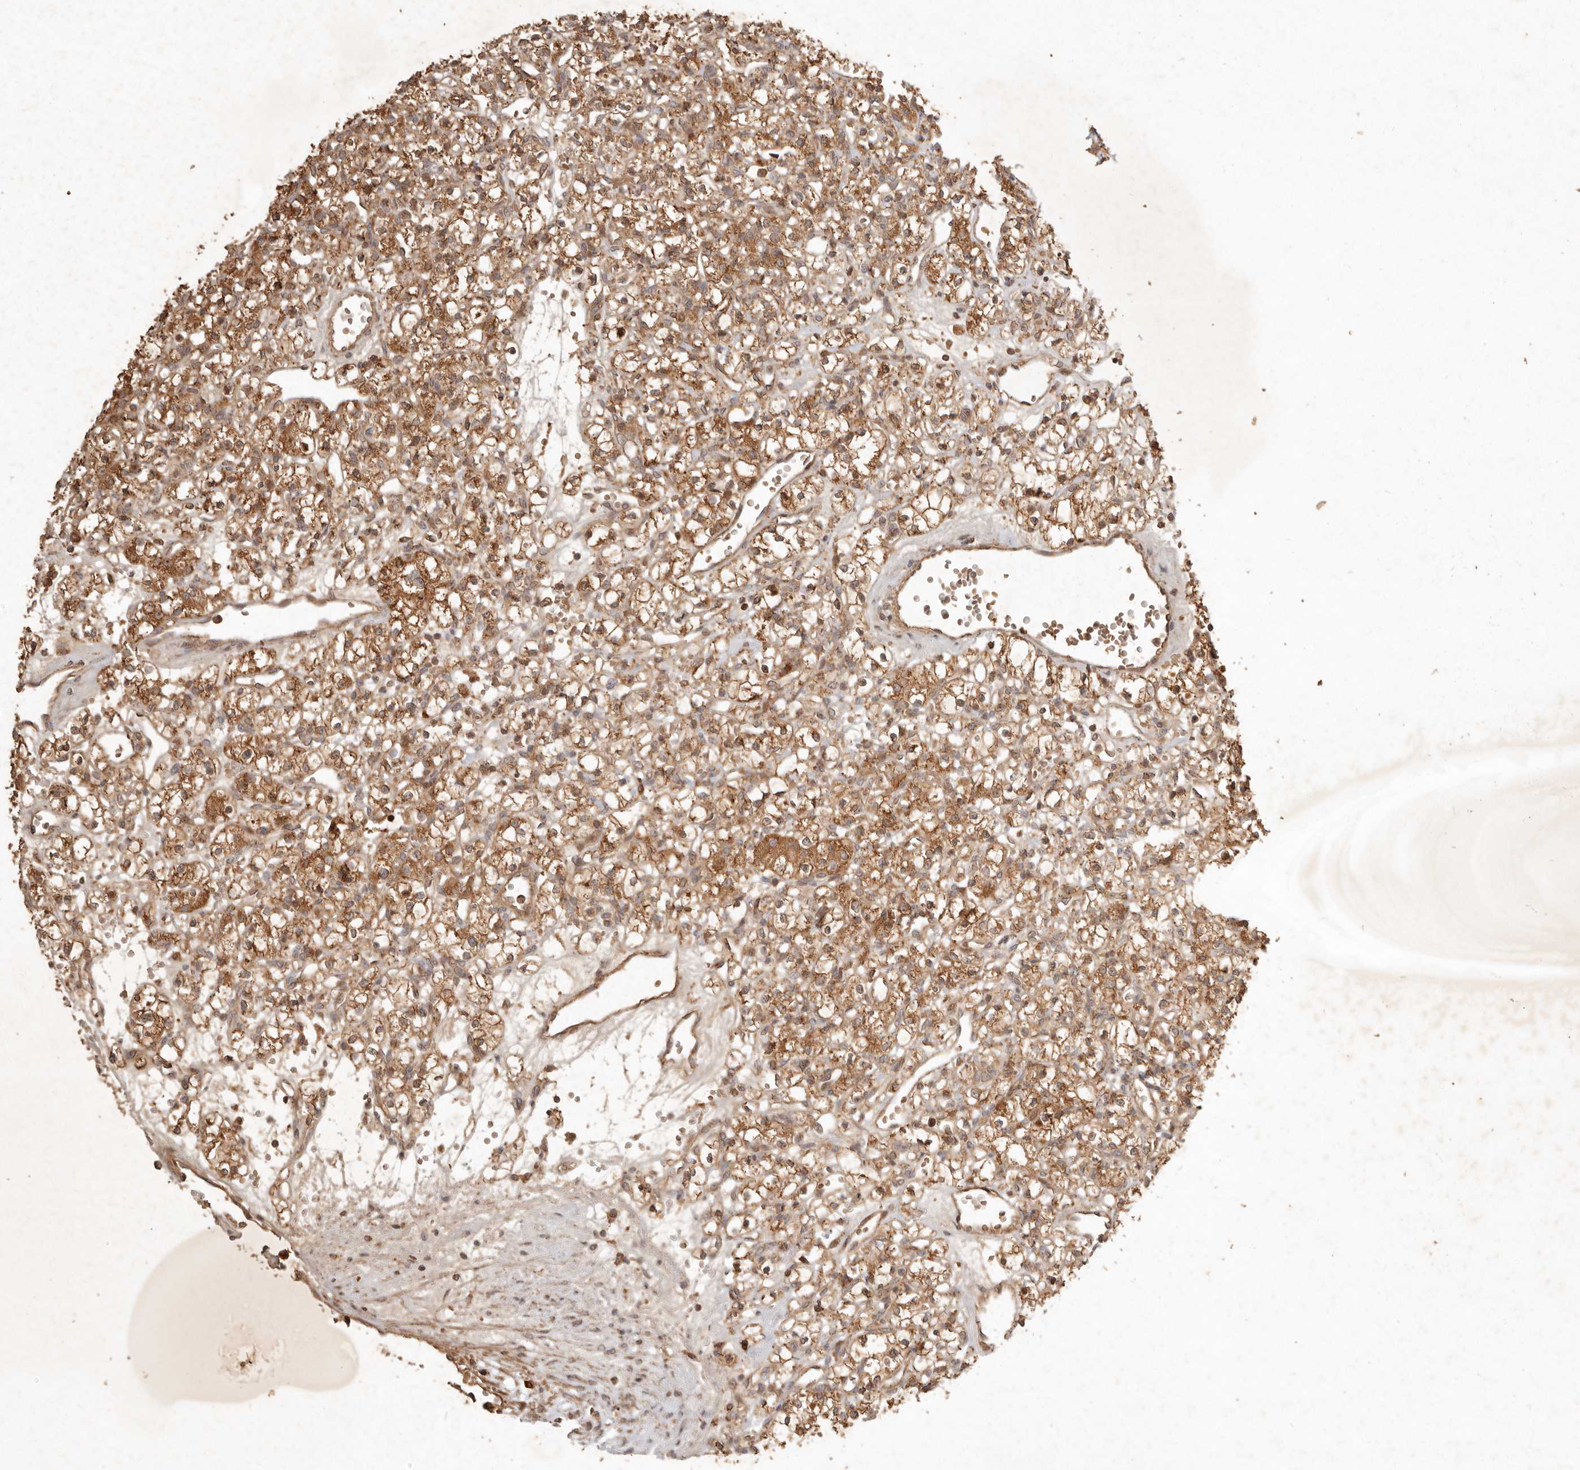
{"staining": {"intensity": "moderate", "quantity": ">75%", "location": "cytoplasmic/membranous"}, "tissue": "renal cancer", "cell_type": "Tumor cells", "image_type": "cancer", "snomed": [{"axis": "morphology", "description": "Adenocarcinoma, NOS"}, {"axis": "topography", "description": "Kidney"}], "caption": "Renal adenocarcinoma stained for a protein (brown) shows moderate cytoplasmic/membranous positive staining in about >75% of tumor cells.", "gene": "CLEC4C", "patient": {"sex": "female", "age": 59}}